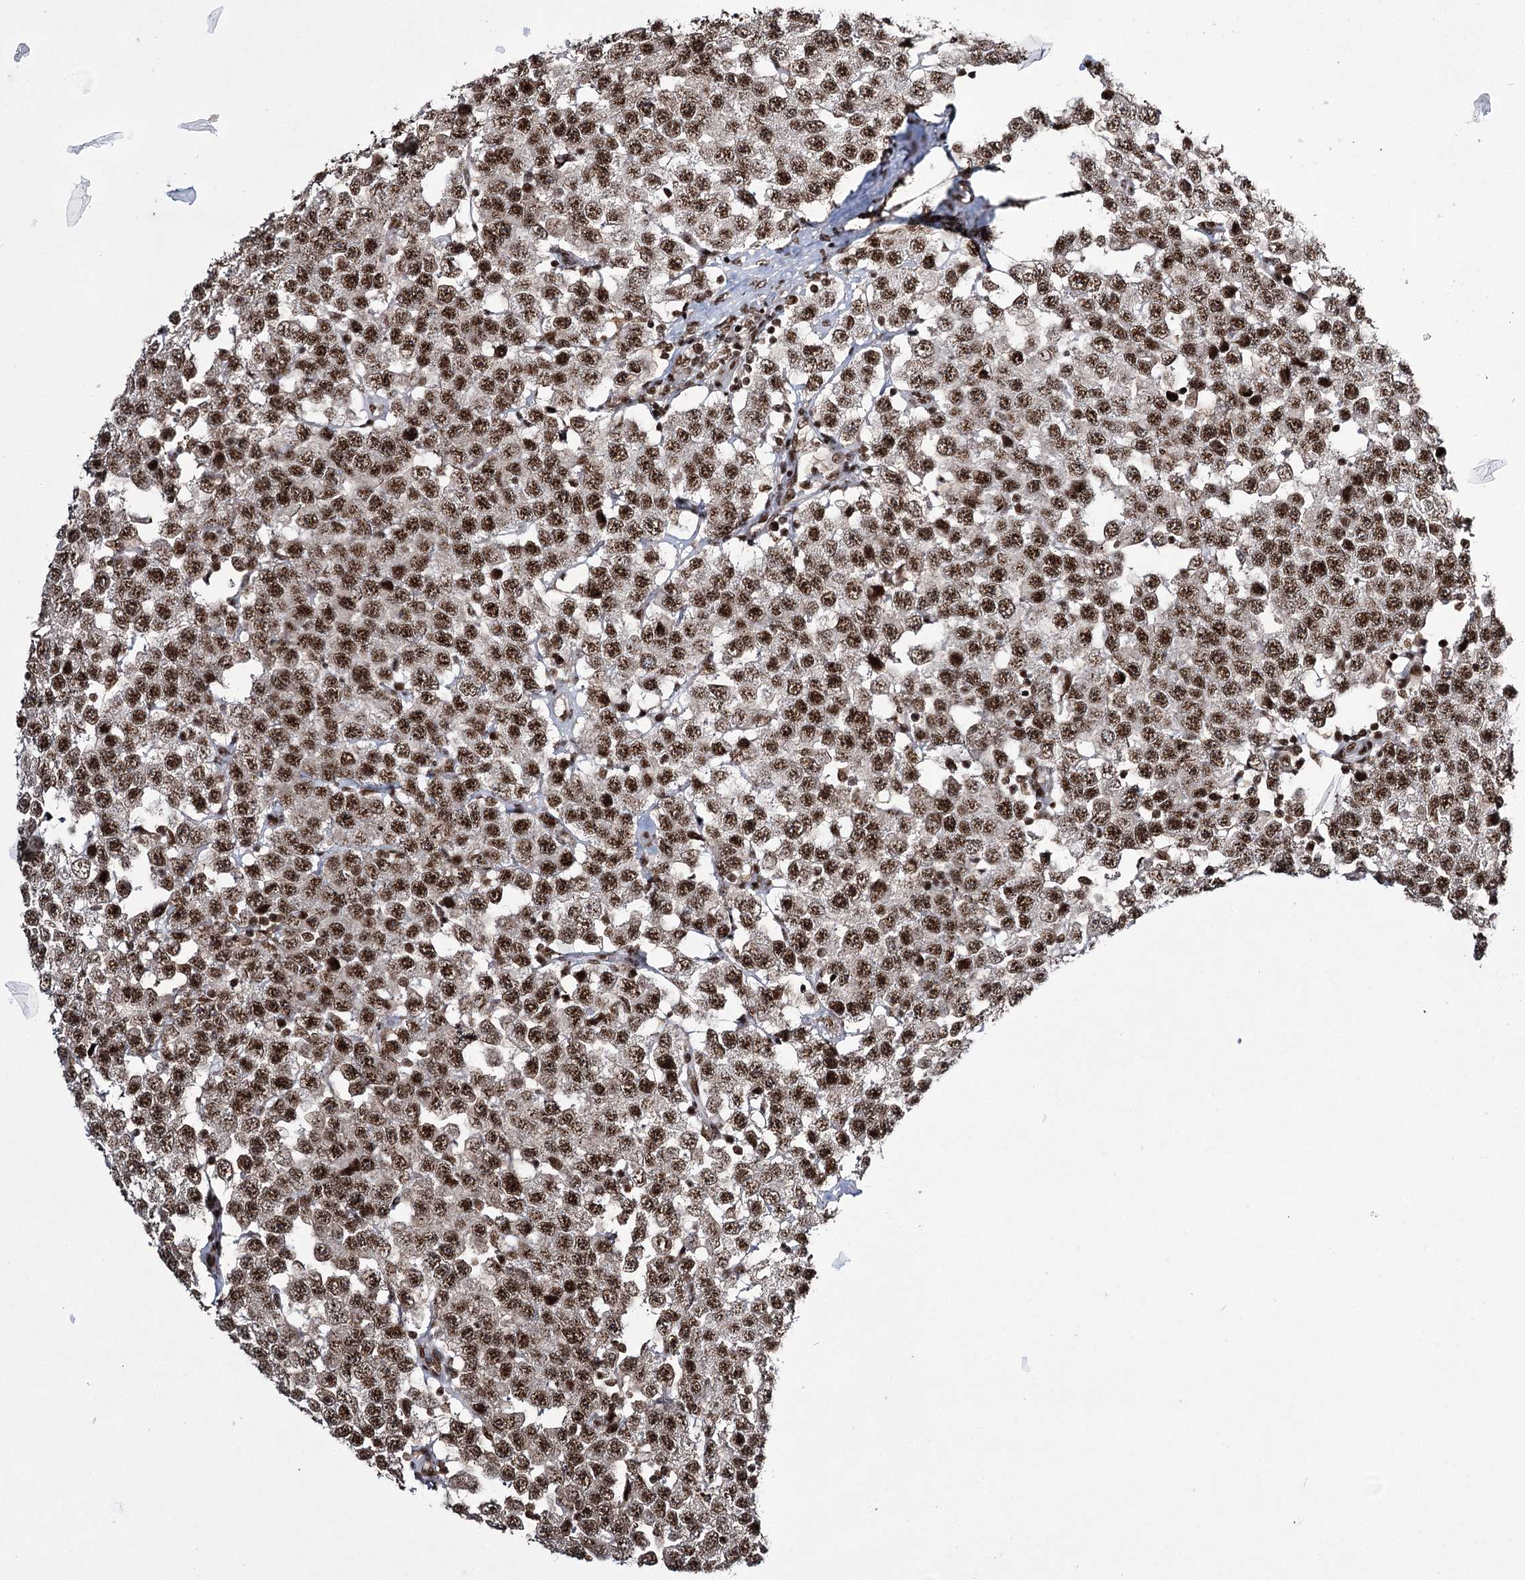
{"staining": {"intensity": "strong", "quantity": ">75%", "location": "nuclear"}, "tissue": "testis cancer", "cell_type": "Tumor cells", "image_type": "cancer", "snomed": [{"axis": "morphology", "description": "Seminoma, NOS"}, {"axis": "topography", "description": "Testis"}], "caption": "Immunohistochemistry micrograph of testis cancer stained for a protein (brown), which exhibits high levels of strong nuclear positivity in about >75% of tumor cells.", "gene": "PRPF40A", "patient": {"sex": "male", "age": 28}}